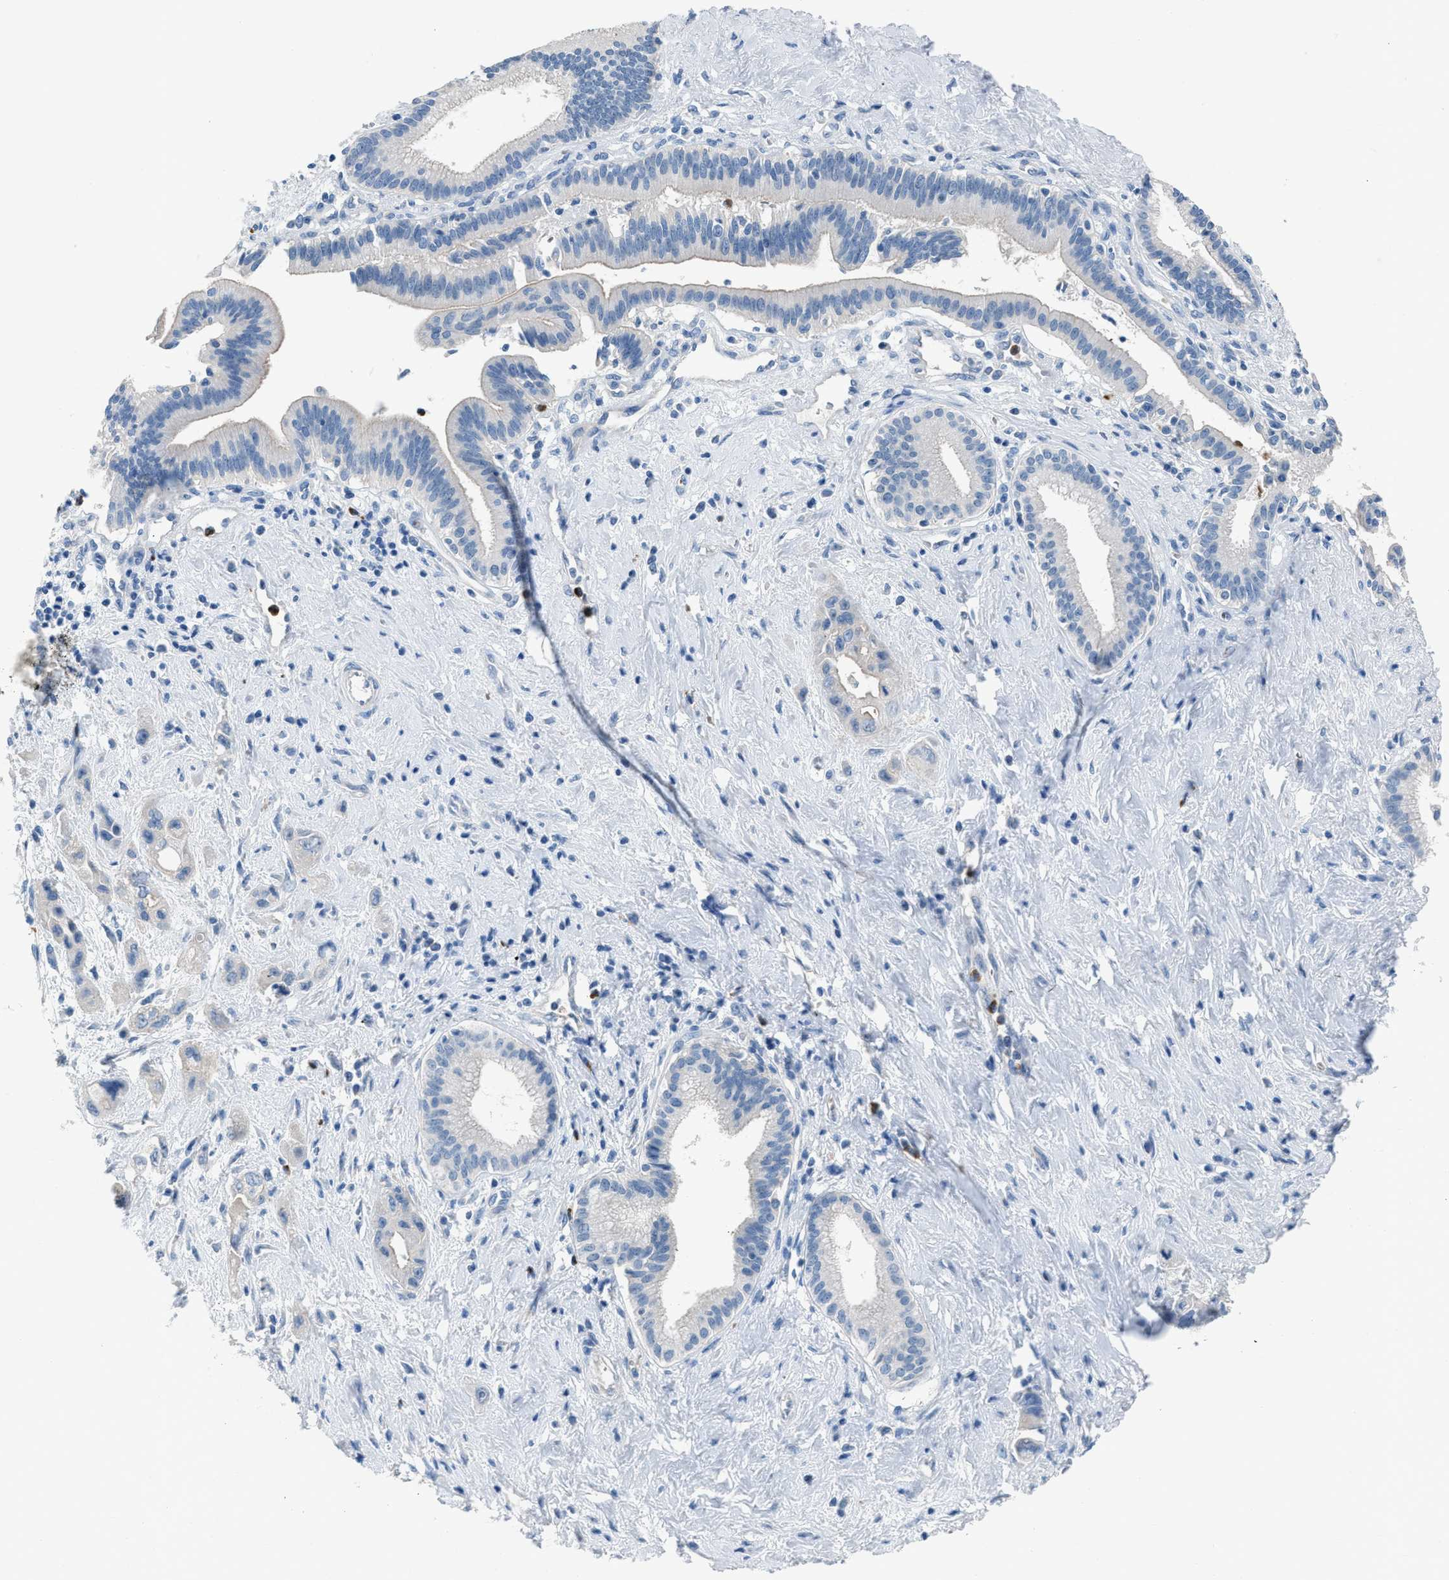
{"staining": {"intensity": "negative", "quantity": "none", "location": "none"}, "tissue": "pancreatic cancer", "cell_type": "Tumor cells", "image_type": "cancer", "snomed": [{"axis": "morphology", "description": "Adenocarcinoma, NOS"}, {"axis": "topography", "description": "Pancreas"}], "caption": "Tumor cells show no significant protein staining in adenocarcinoma (pancreatic).", "gene": "CFAP77", "patient": {"sex": "female", "age": 66}}